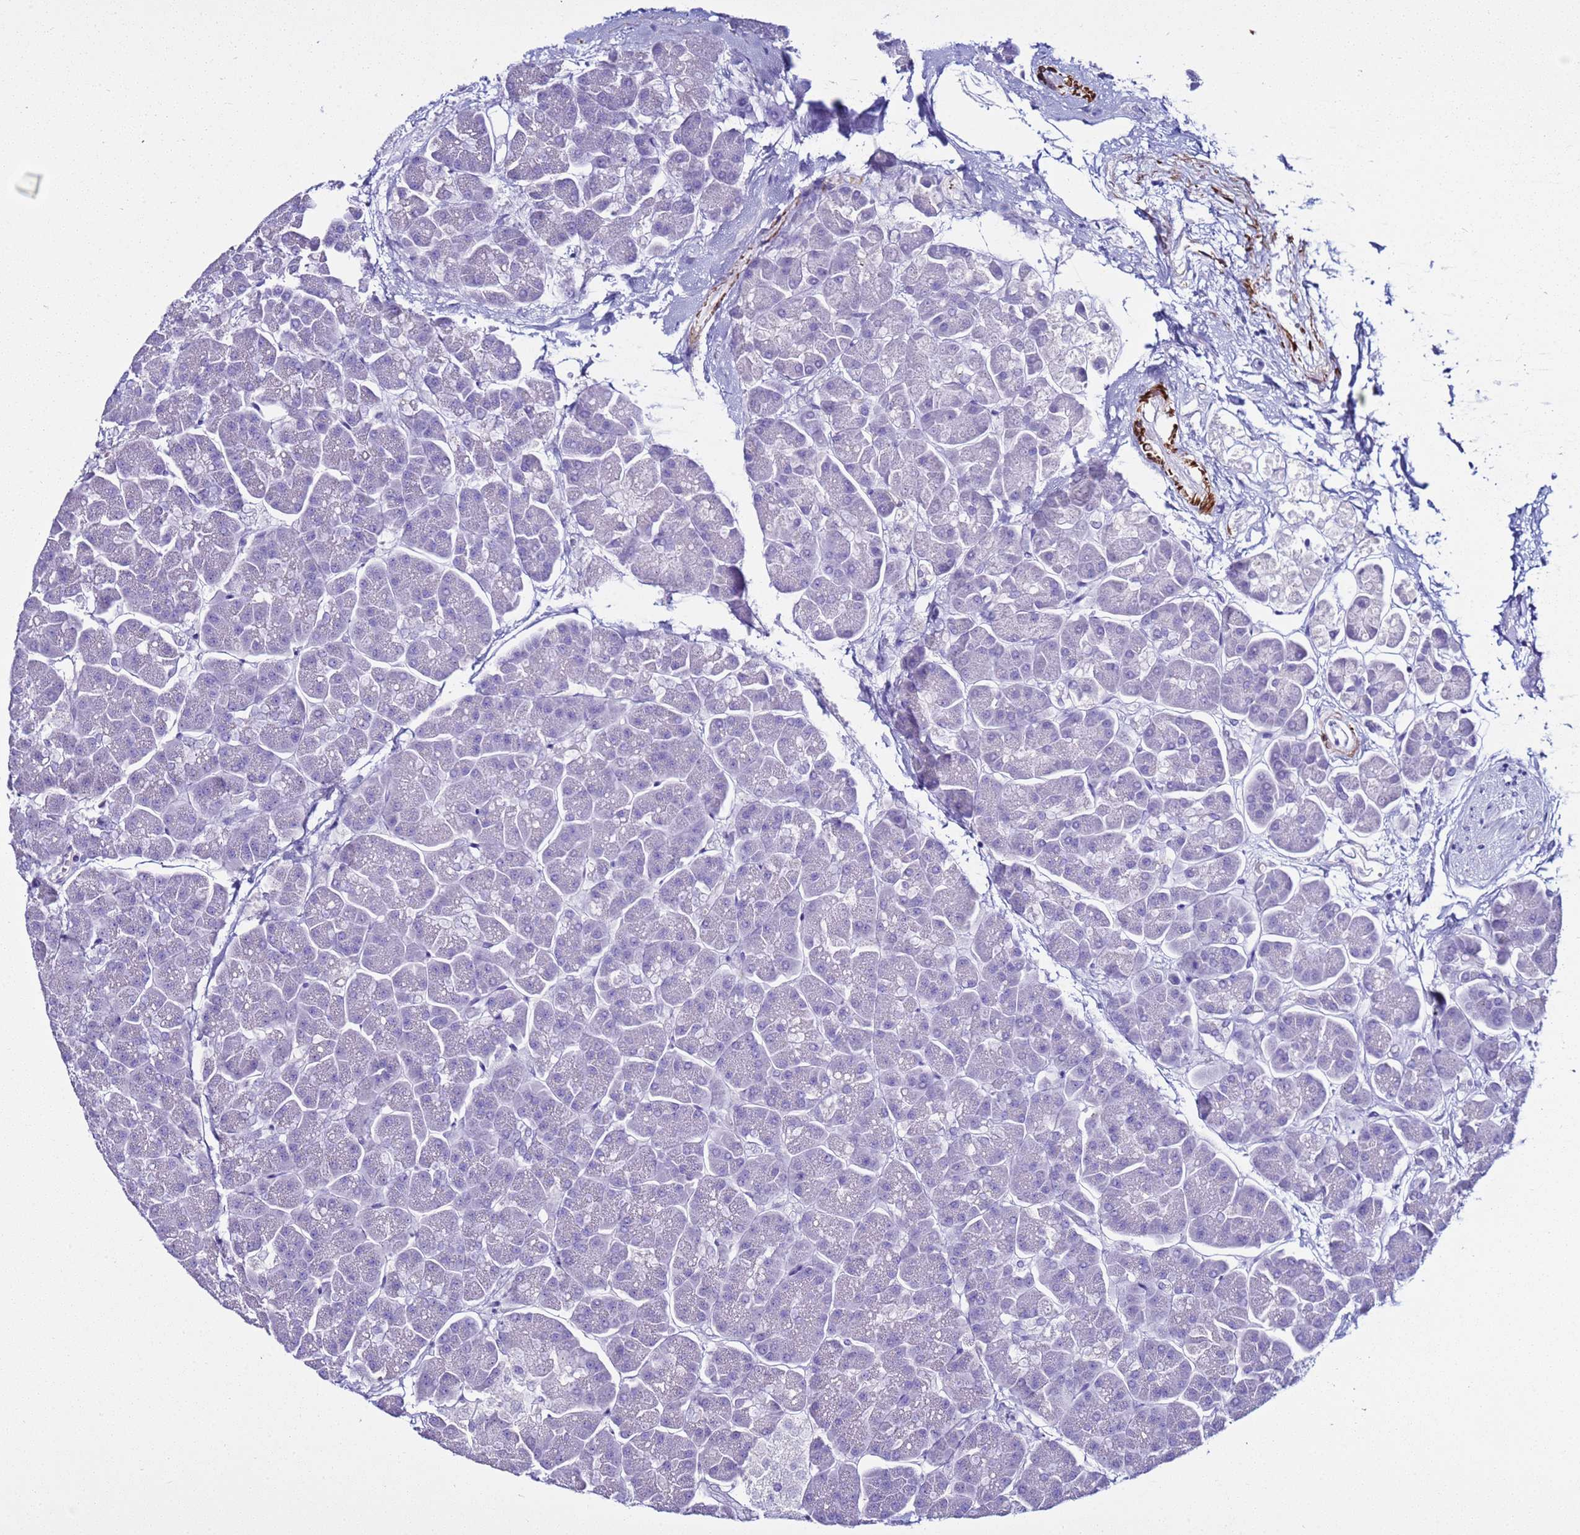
{"staining": {"intensity": "negative", "quantity": "none", "location": "none"}, "tissue": "pancreas", "cell_type": "Exocrine glandular cells", "image_type": "normal", "snomed": [{"axis": "morphology", "description": "Normal tissue, NOS"}, {"axis": "topography", "description": "Pancreas"}, {"axis": "topography", "description": "Peripheral nerve tissue"}], "caption": "Image shows no protein expression in exocrine glandular cells of benign pancreas. Nuclei are stained in blue.", "gene": "LCMT1", "patient": {"sex": "male", "age": 54}}